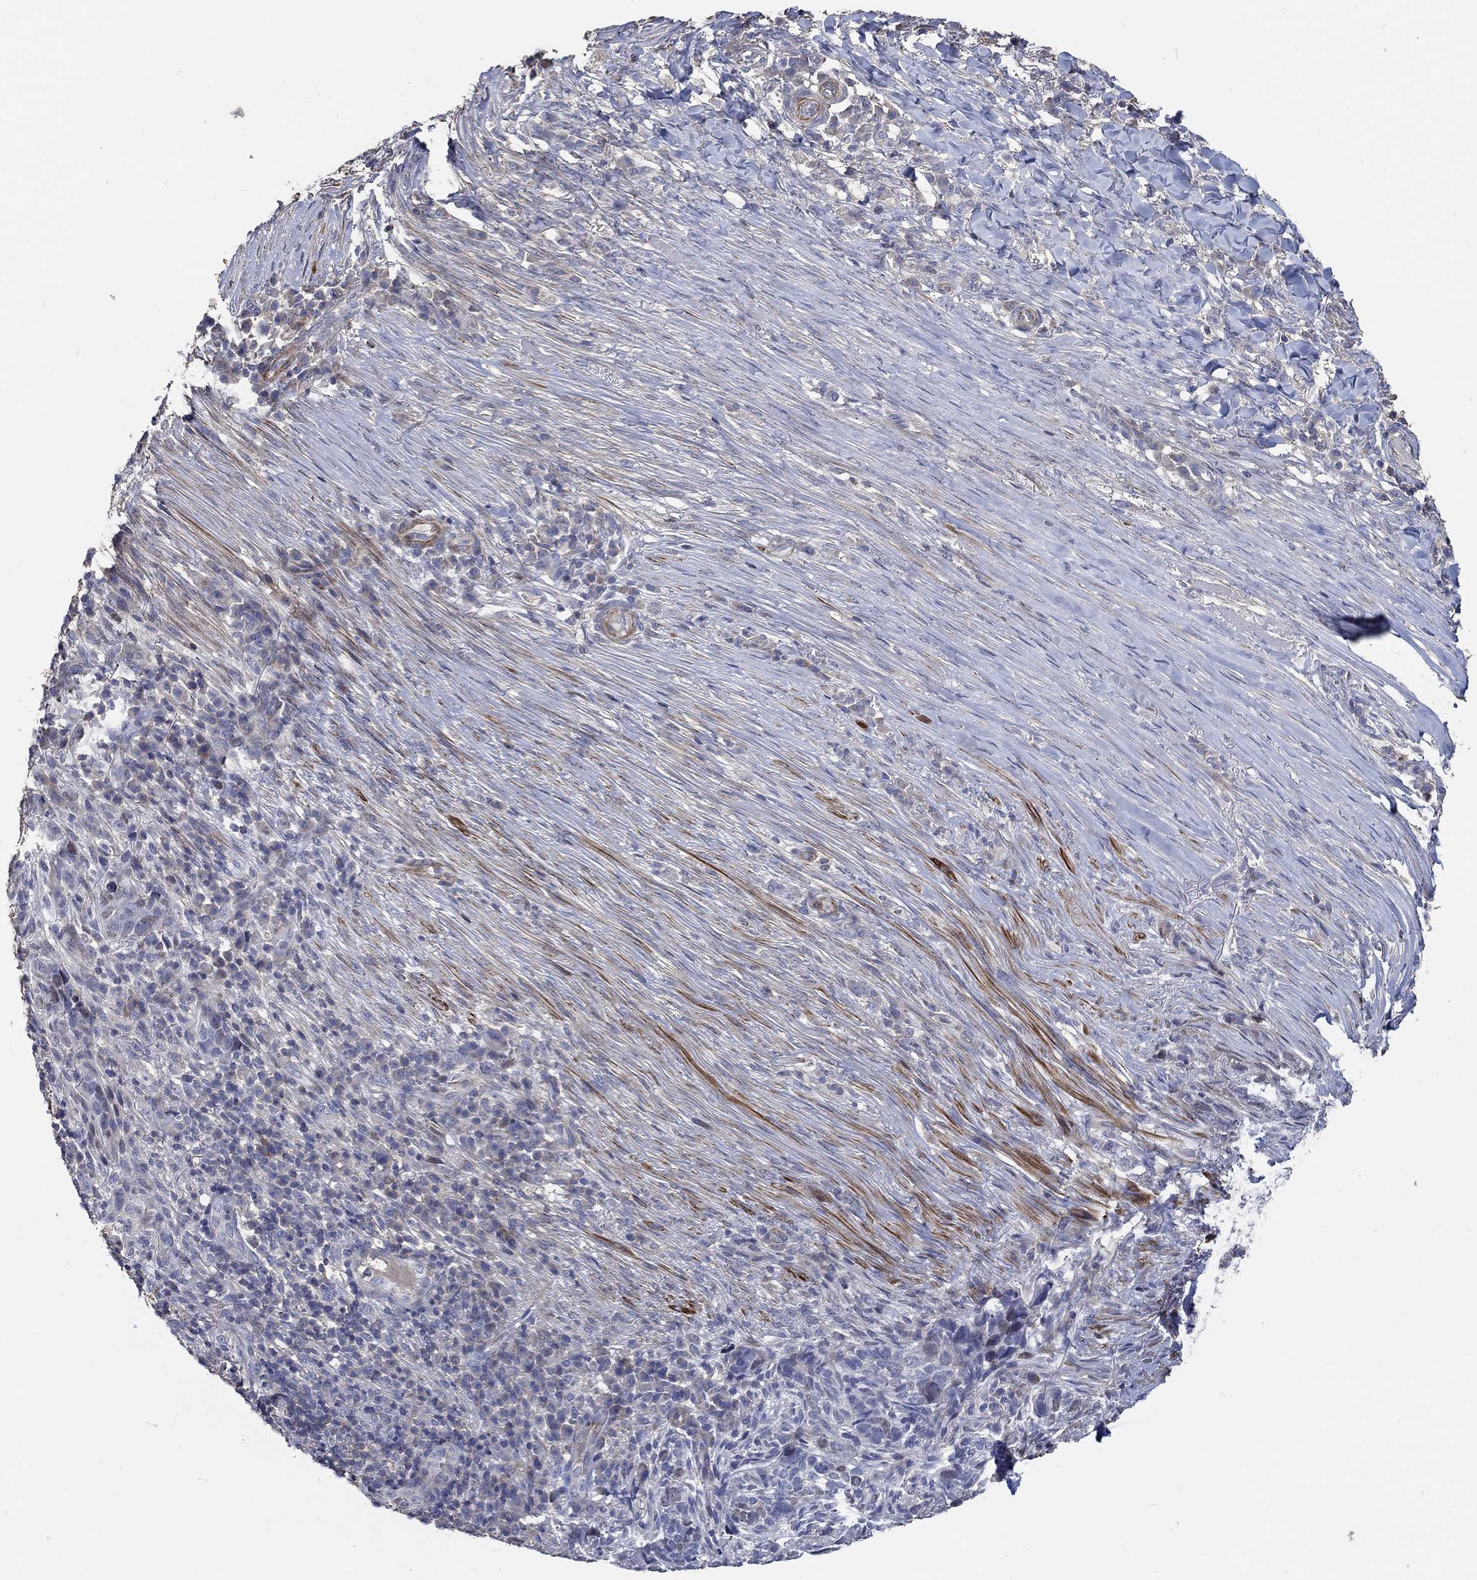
{"staining": {"intensity": "negative", "quantity": "none", "location": "none"}, "tissue": "skin cancer", "cell_type": "Tumor cells", "image_type": "cancer", "snomed": [{"axis": "morphology", "description": "Basal cell carcinoma"}, {"axis": "topography", "description": "Skin"}], "caption": "Immunohistochemistry (IHC) of human basal cell carcinoma (skin) reveals no expression in tumor cells.", "gene": "TNFAIP8L3", "patient": {"sex": "female", "age": 69}}